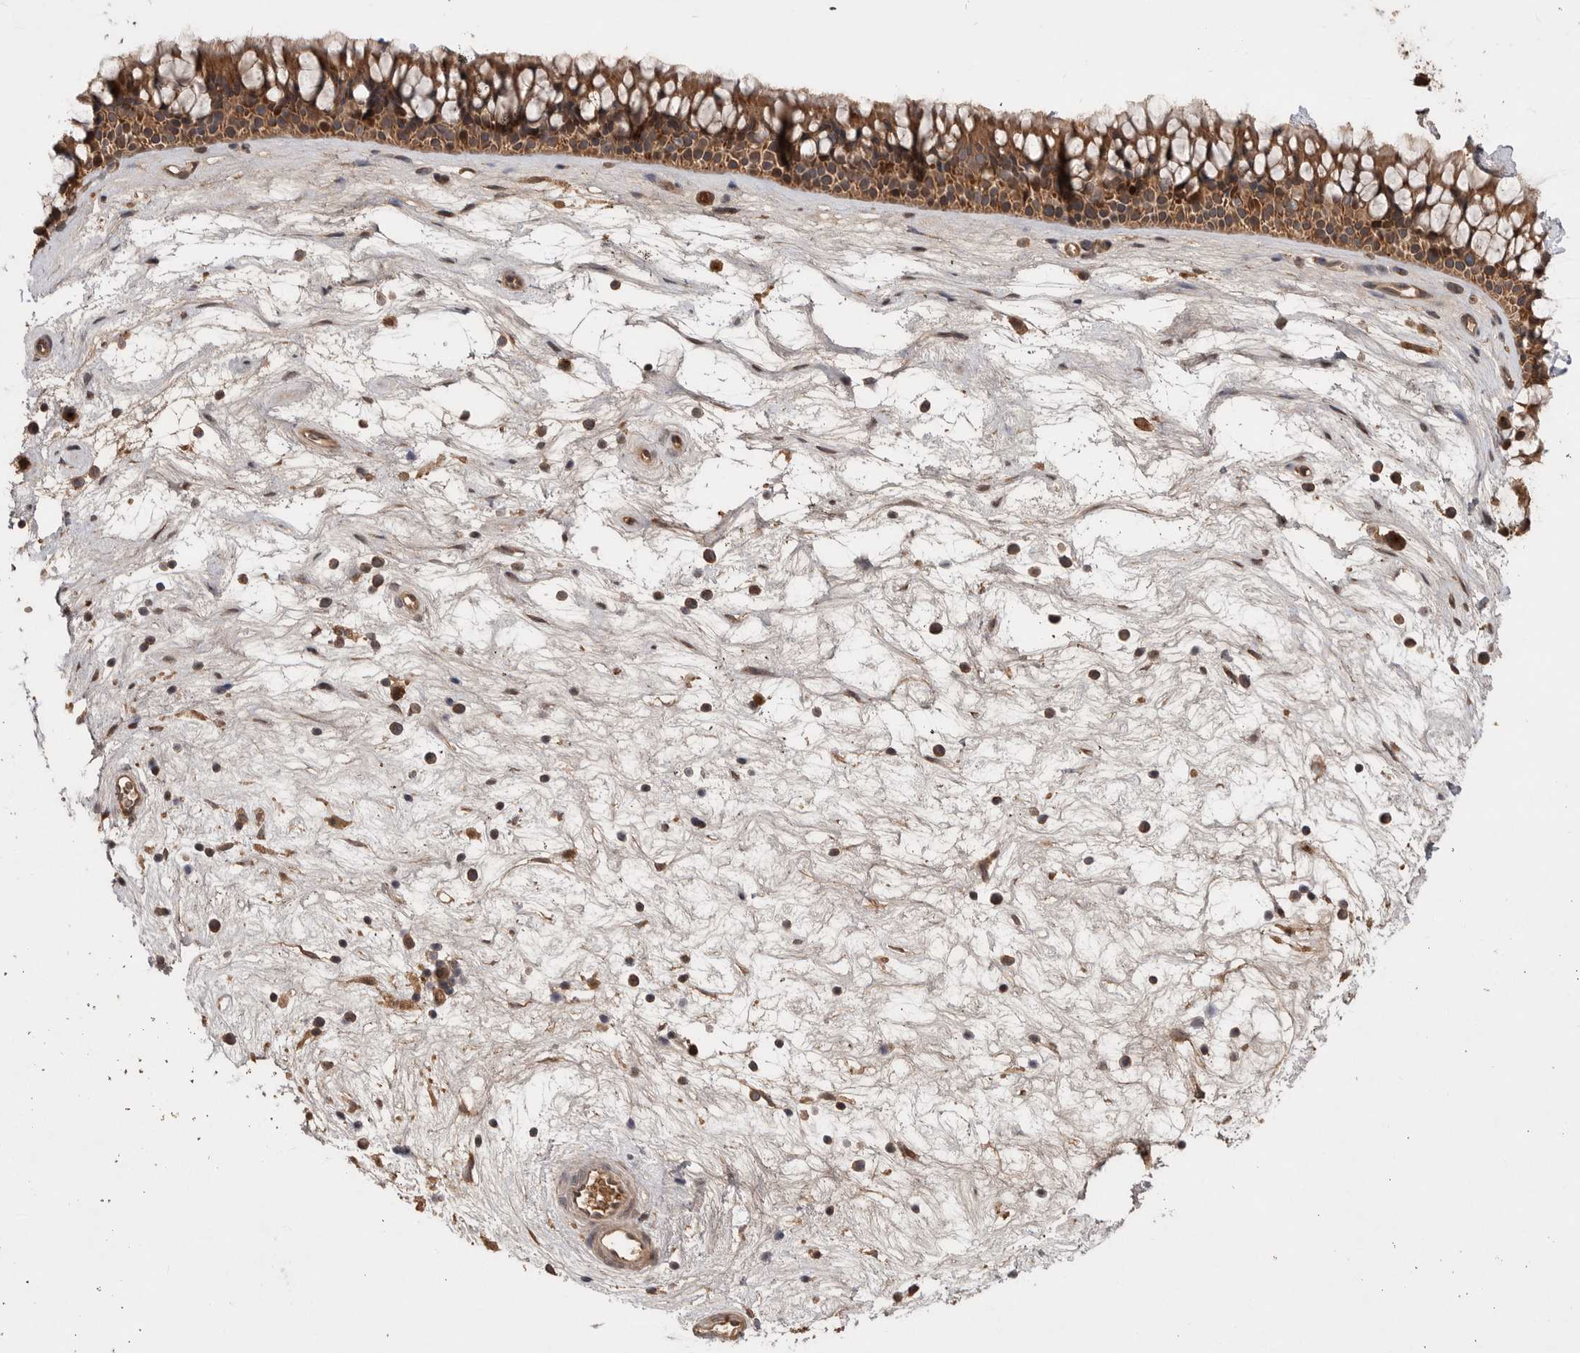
{"staining": {"intensity": "moderate", "quantity": ">75%", "location": "cytoplasmic/membranous"}, "tissue": "nasopharynx", "cell_type": "Respiratory epithelial cells", "image_type": "normal", "snomed": [{"axis": "morphology", "description": "Normal tissue, NOS"}, {"axis": "topography", "description": "Nasopharynx"}], "caption": "An immunohistochemistry image of unremarkable tissue is shown. Protein staining in brown shows moderate cytoplasmic/membranous positivity in nasopharynx within respiratory epithelial cells.", "gene": "VN1R4", "patient": {"sex": "male", "age": 64}}